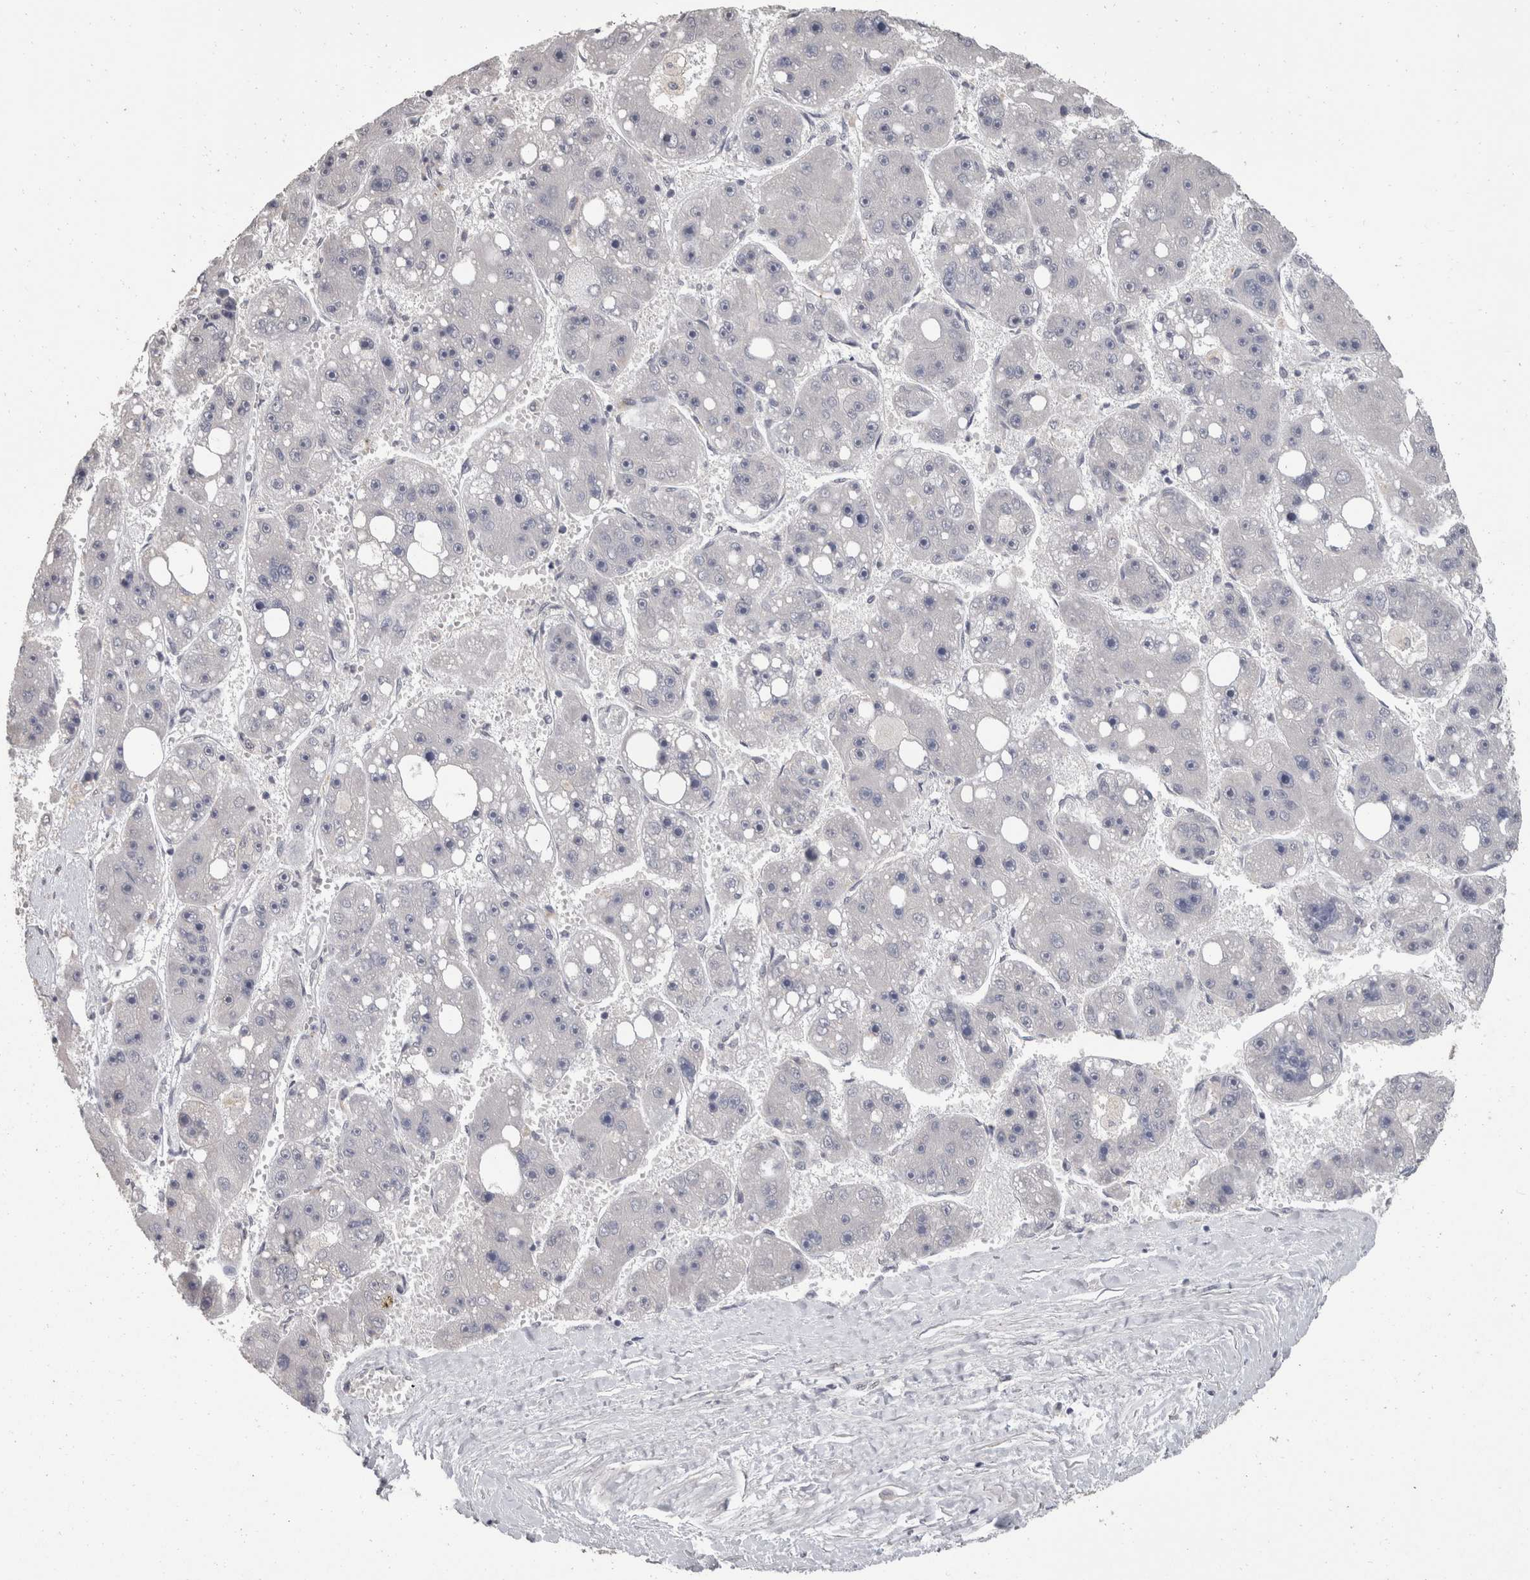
{"staining": {"intensity": "negative", "quantity": "none", "location": "none"}, "tissue": "liver cancer", "cell_type": "Tumor cells", "image_type": "cancer", "snomed": [{"axis": "morphology", "description": "Carcinoma, Hepatocellular, NOS"}, {"axis": "topography", "description": "Liver"}], "caption": "Protein analysis of liver cancer (hepatocellular carcinoma) demonstrates no significant expression in tumor cells.", "gene": "DDX17", "patient": {"sex": "female", "age": 61}}